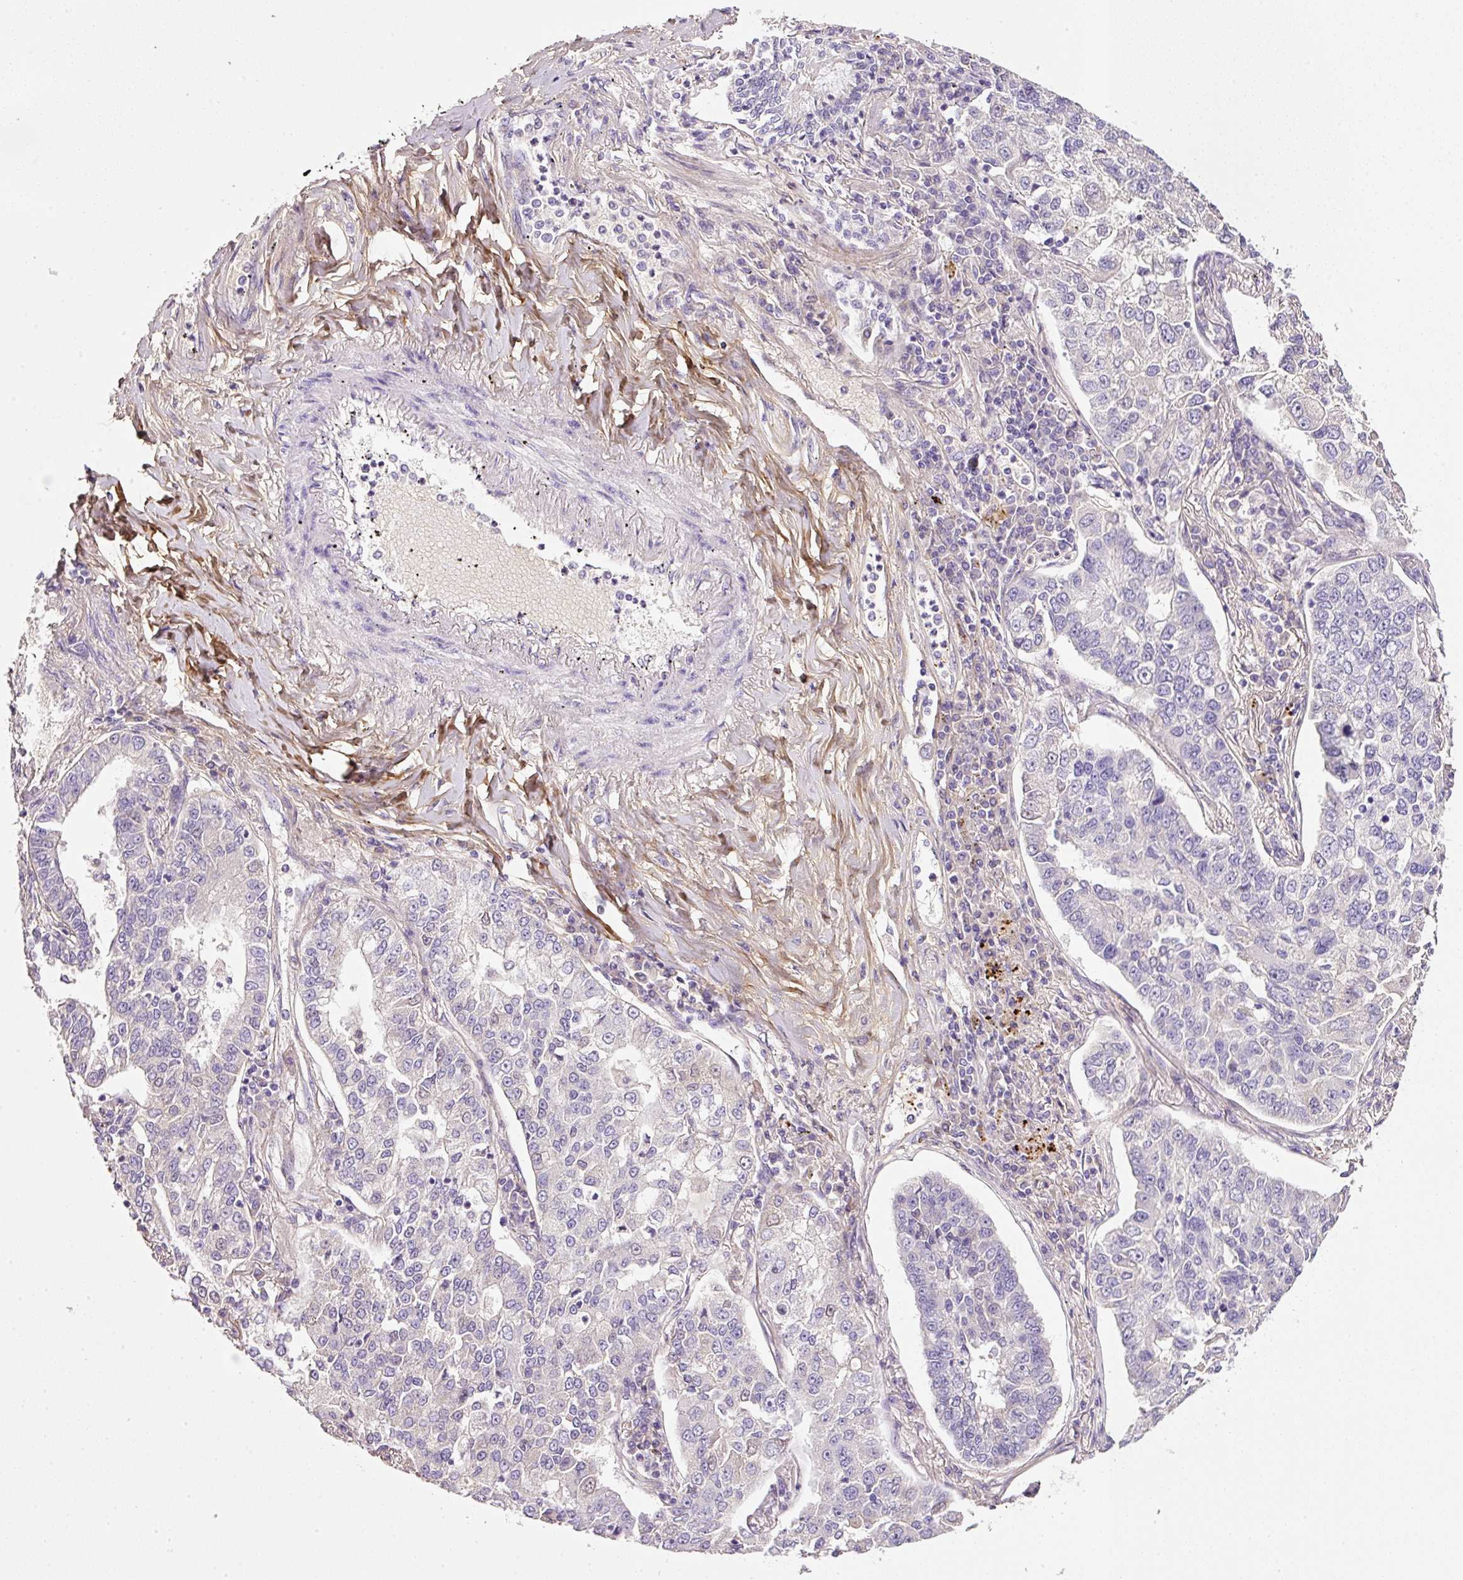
{"staining": {"intensity": "negative", "quantity": "none", "location": "none"}, "tissue": "lung cancer", "cell_type": "Tumor cells", "image_type": "cancer", "snomed": [{"axis": "morphology", "description": "Adenocarcinoma, NOS"}, {"axis": "topography", "description": "Lung"}], "caption": "Immunohistochemistry of lung cancer (adenocarcinoma) exhibits no staining in tumor cells.", "gene": "SOS2", "patient": {"sex": "male", "age": 49}}